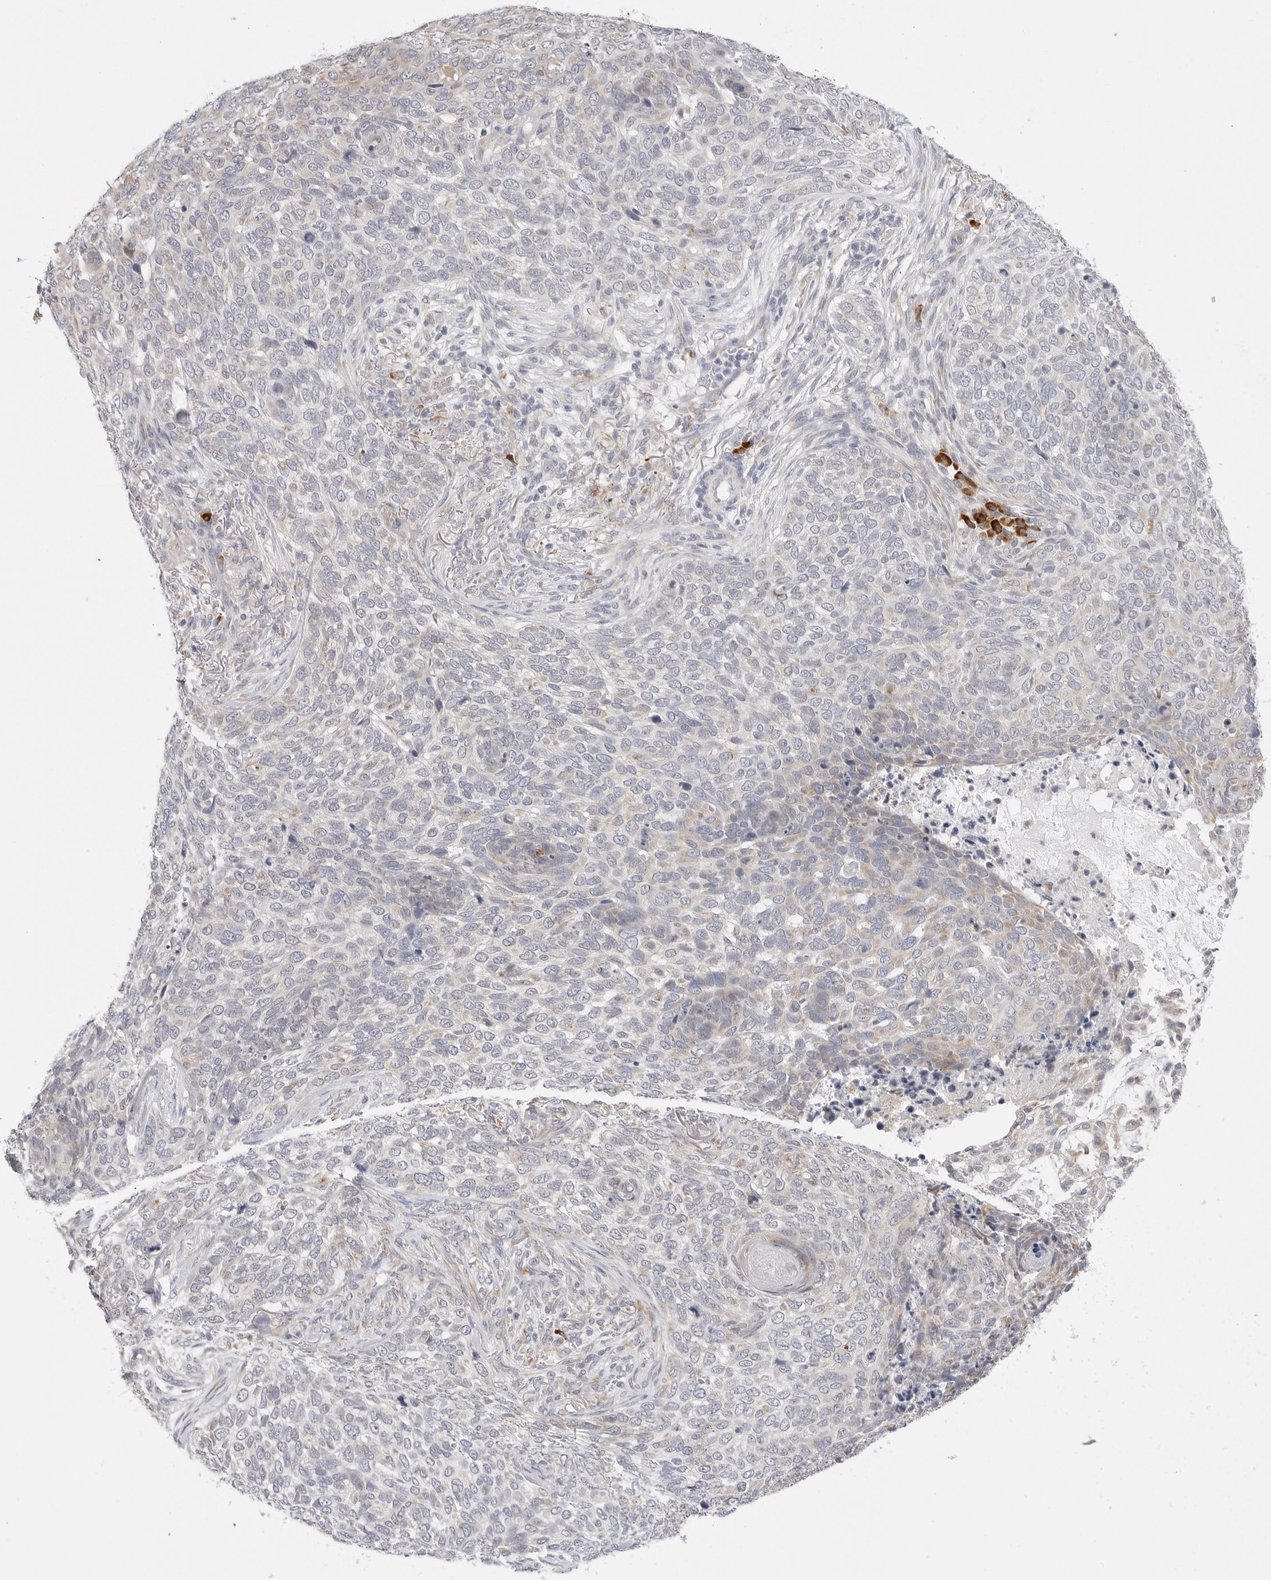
{"staining": {"intensity": "negative", "quantity": "none", "location": "none"}, "tissue": "skin cancer", "cell_type": "Tumor cells", "image_type": "cancer", "snomed": [{"axis": "morphology", "description": "Basal cell carcinoma"}, {"axis": "topography", "description": "Skin"}], "caption": "High power microscopy image of an immunohistochemistry photomicrograph of skin cancer (basal cell carcinoma), revealing no significant expression in tumor cells.", "gene": "RPN1", "patient": {"sex": "female", "age": 64}}